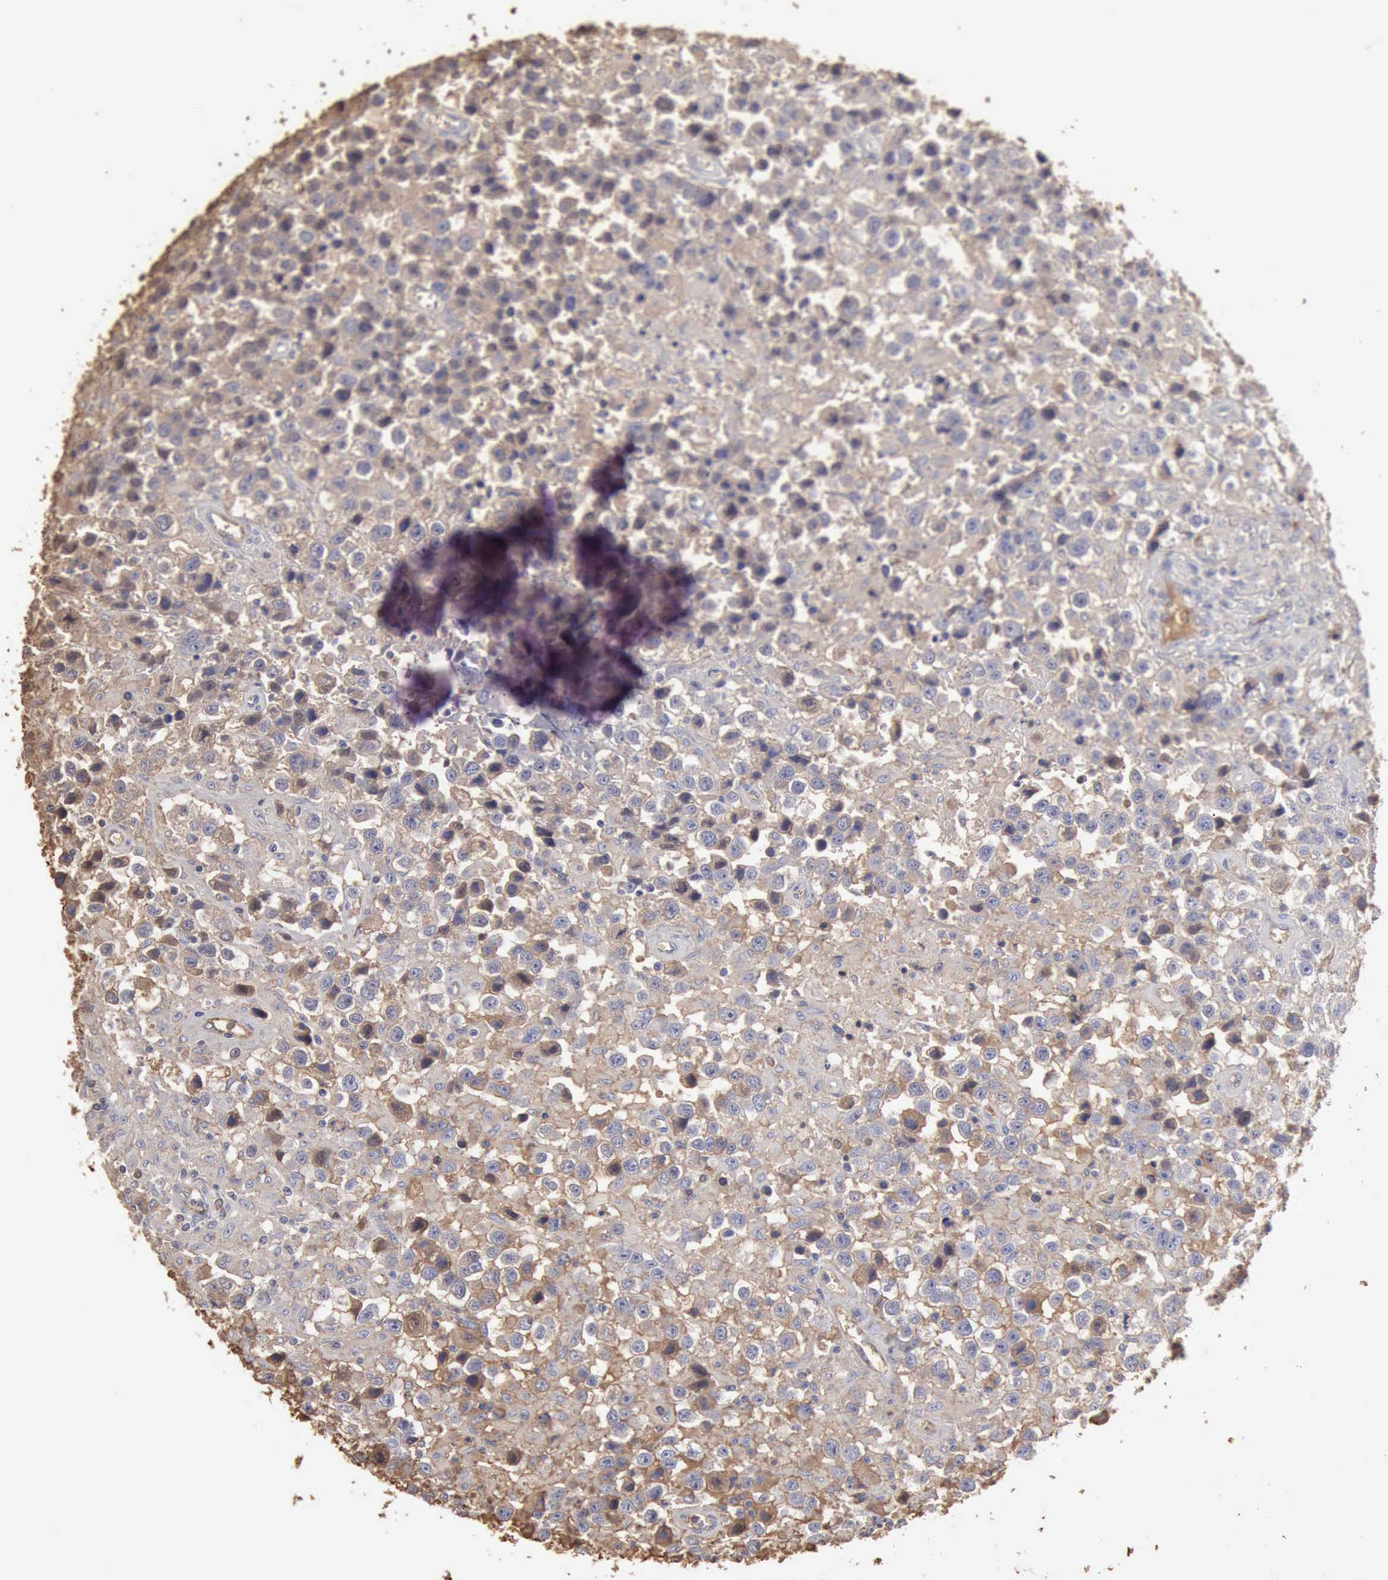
{"staining": {"intensity": "weak", "quantity": "<25%", "location": "cytoplasmic/membranous"}, "tissue": "testis cancer", "cell_type": "Tumor cells", "image_type": "cancer", "snomed": [{"axis": "morphology", "description": "Seminoma, NOS"}, {"axis": "topography", "description": "Testis"}], "caption": "This is a micrograph of IHC staining of seminoma (testis), which shows no staining in tumor cells.", "gene": "SERPINA1", "patient": {"sex": "male", "age": 43}}